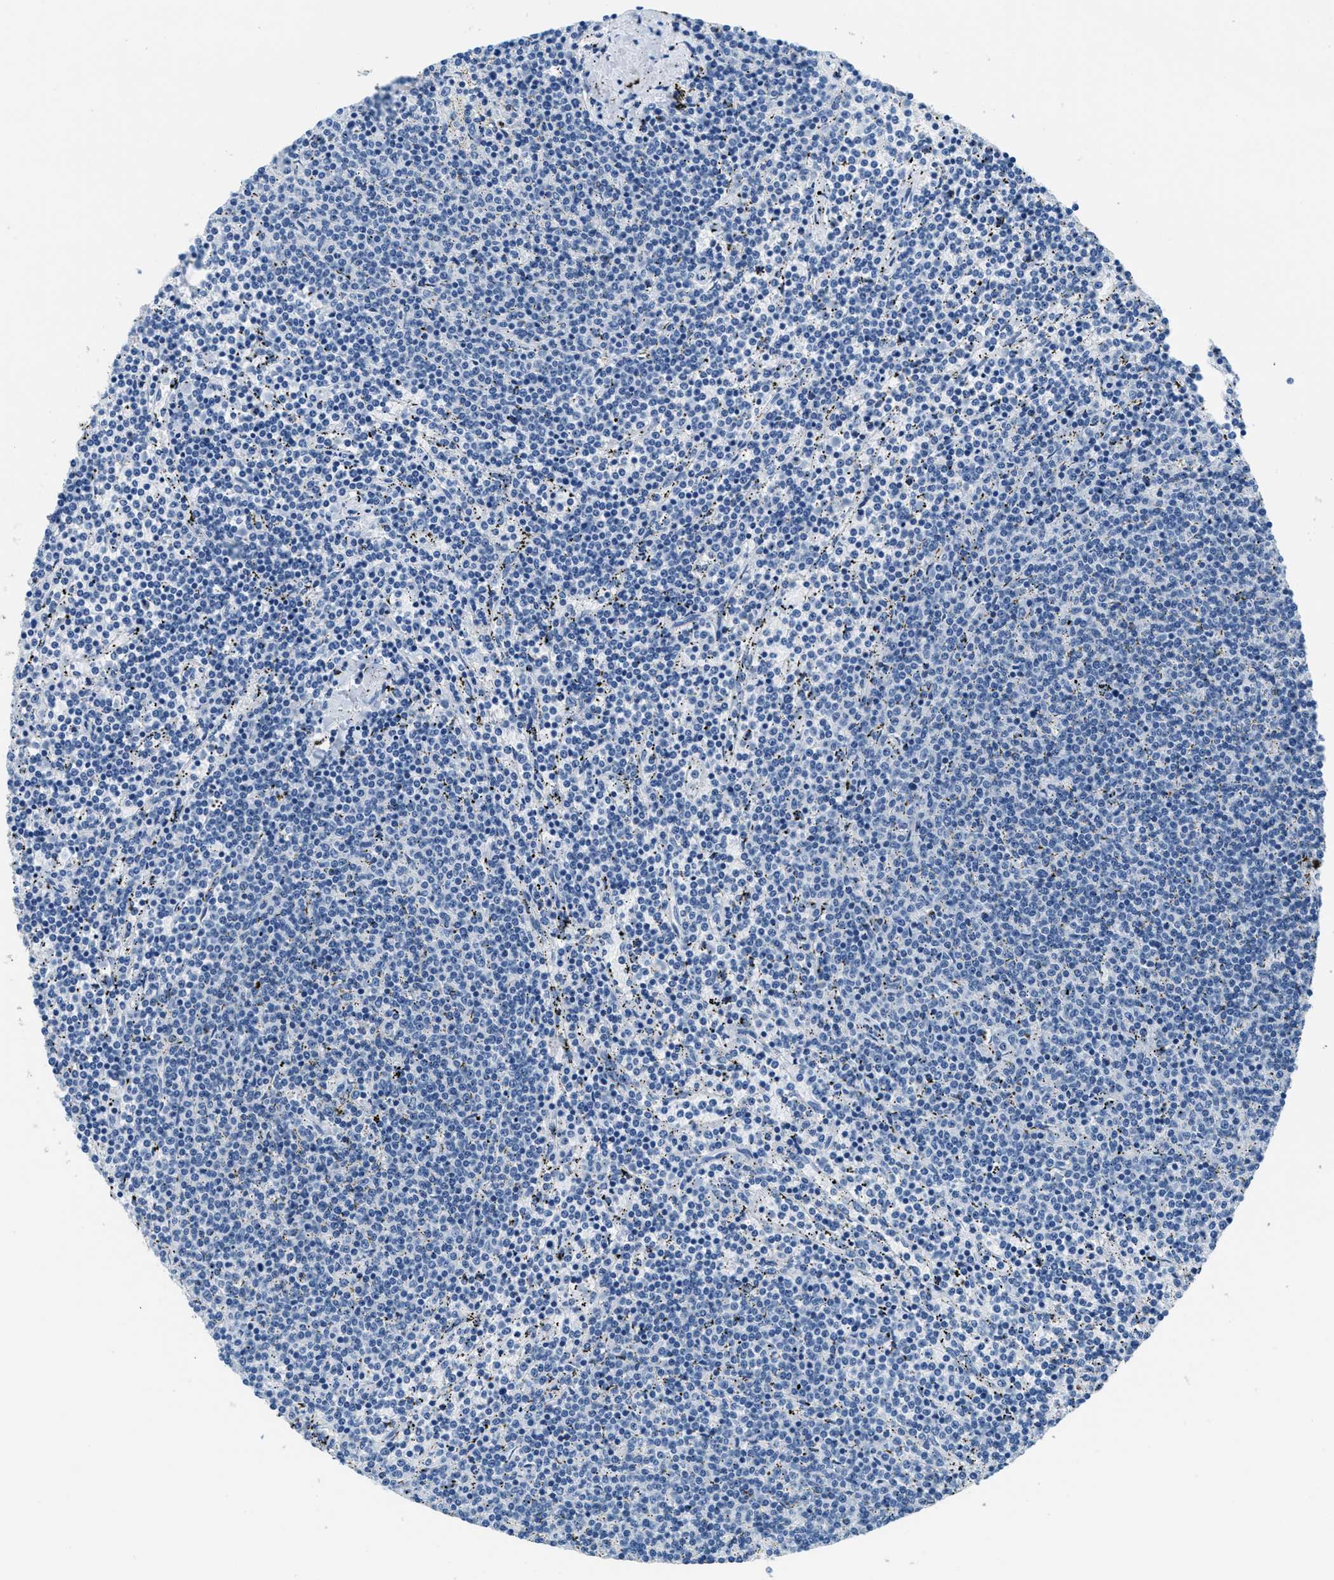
{"staining": {"intensity": "negative", "quantity": "none", "location": "none"}, "tissue": "lymphoma", "cell_type": "Tumor cells", "image_type": "cancer", "snomed": [{"axis": "morphology", "description": "Malignant lymphoma, non-Hodgkin's type, Low grade"}, {"axis": "topography", "description": "Spleen"}], "caption": "The immunohistochemistry (IHC) micrograph has no significant positivity in tumor cells of lymphoma tissue.", "gene": "MGARP", "patient": {"sex": "female", "age": 50}}